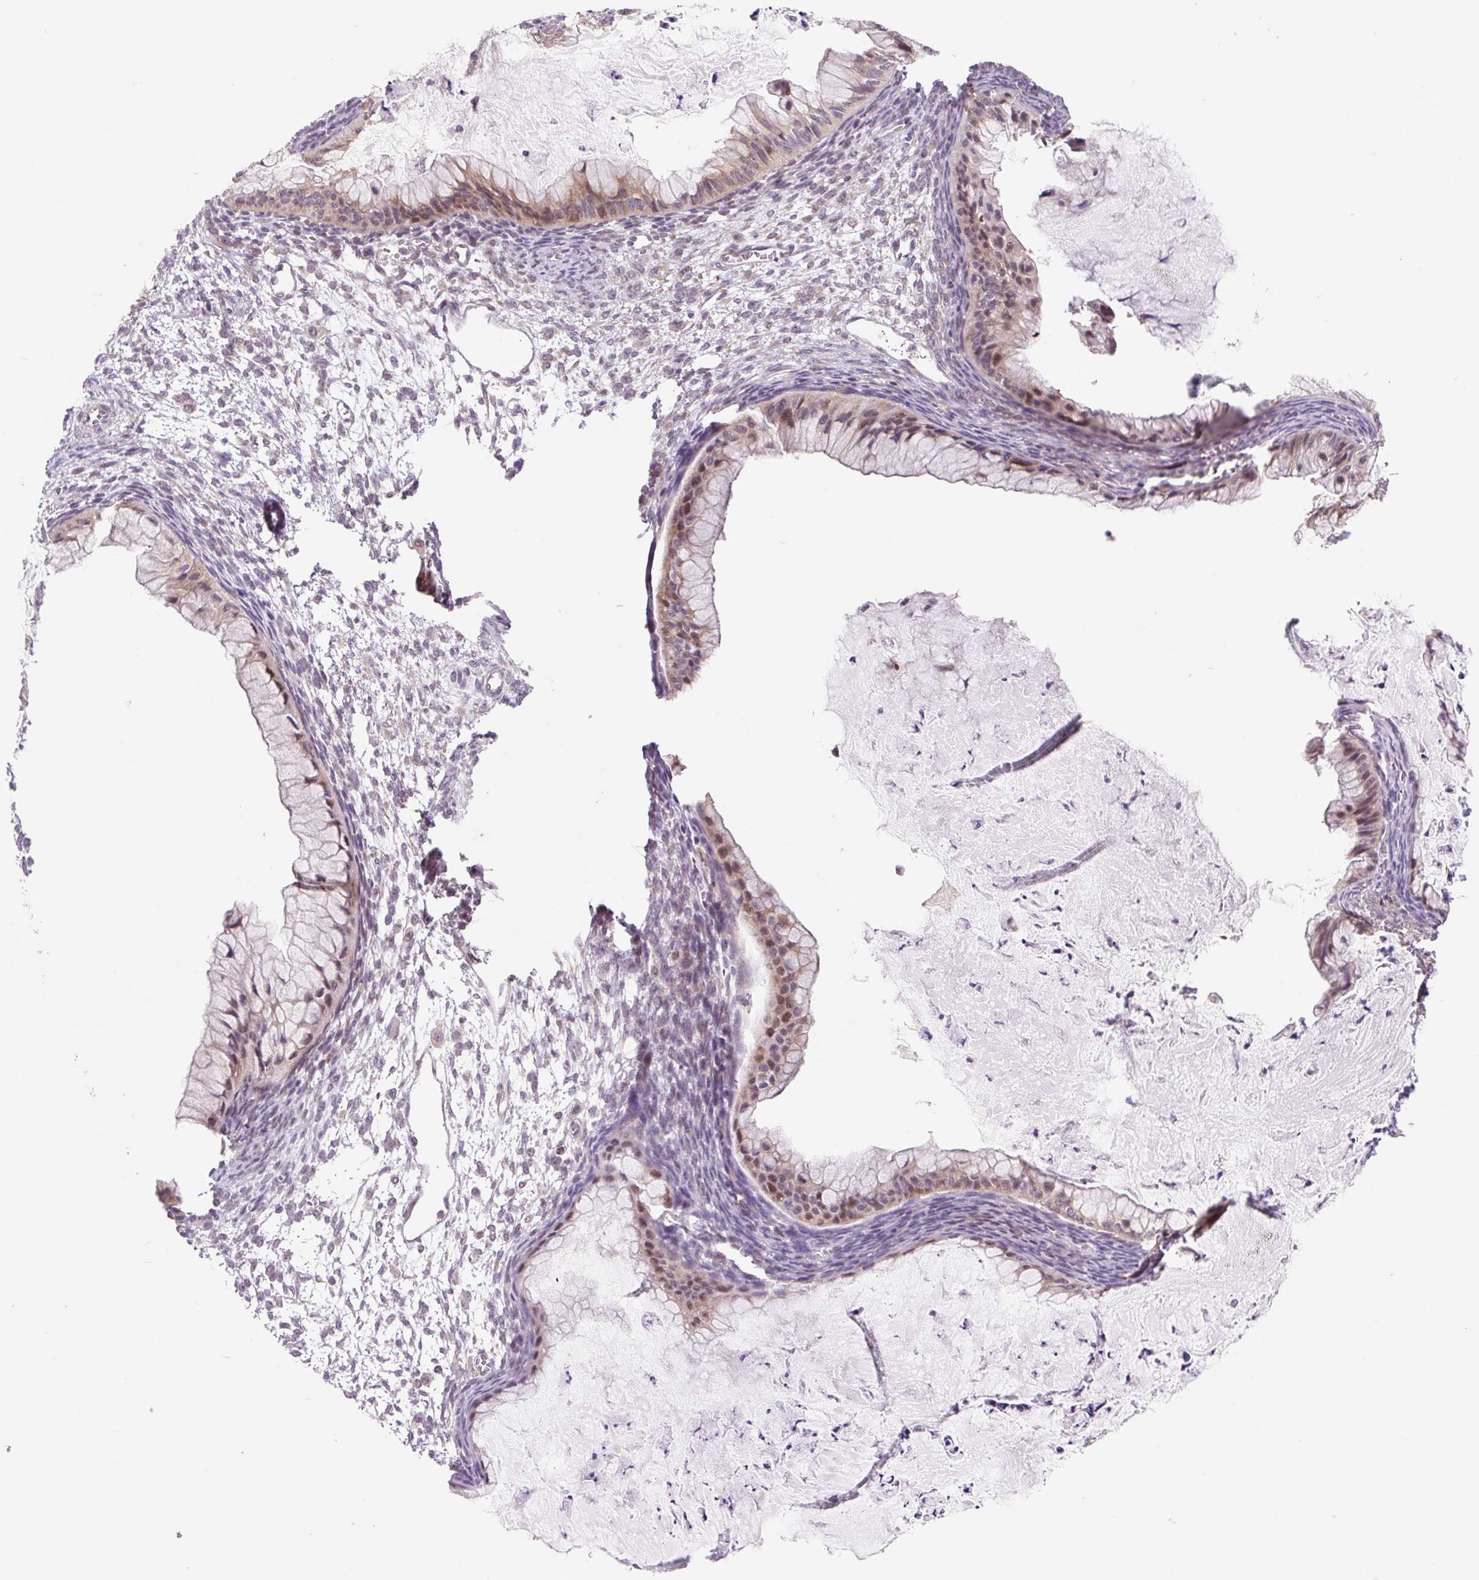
{"staining": {"intensity": "weak", "quantity": "25%-75%", "location": "cytoplasmic/membranous,nuclear"}, "tissue": "ovarian cancer", "cell_type": "Tumor cells", "image_type": "cancer", "snomed": [{"axis": "morphology", "description": "Cystadenocarcinoma, mucinous, NOS"}, {"axis": "topography", "description": "Ovary"}], "caption": "A low amount of weak cytoplasmic/membranous and nuclear staining is identified in approximately 25%-75% of tumor cells in mucinous cystadenocarcinoma (ovarian) tissue. The protein is shown in brown color, while the nuclei are stained blue.", "gene": "HFE", "patient": {"sex": "female", "age": 72}}